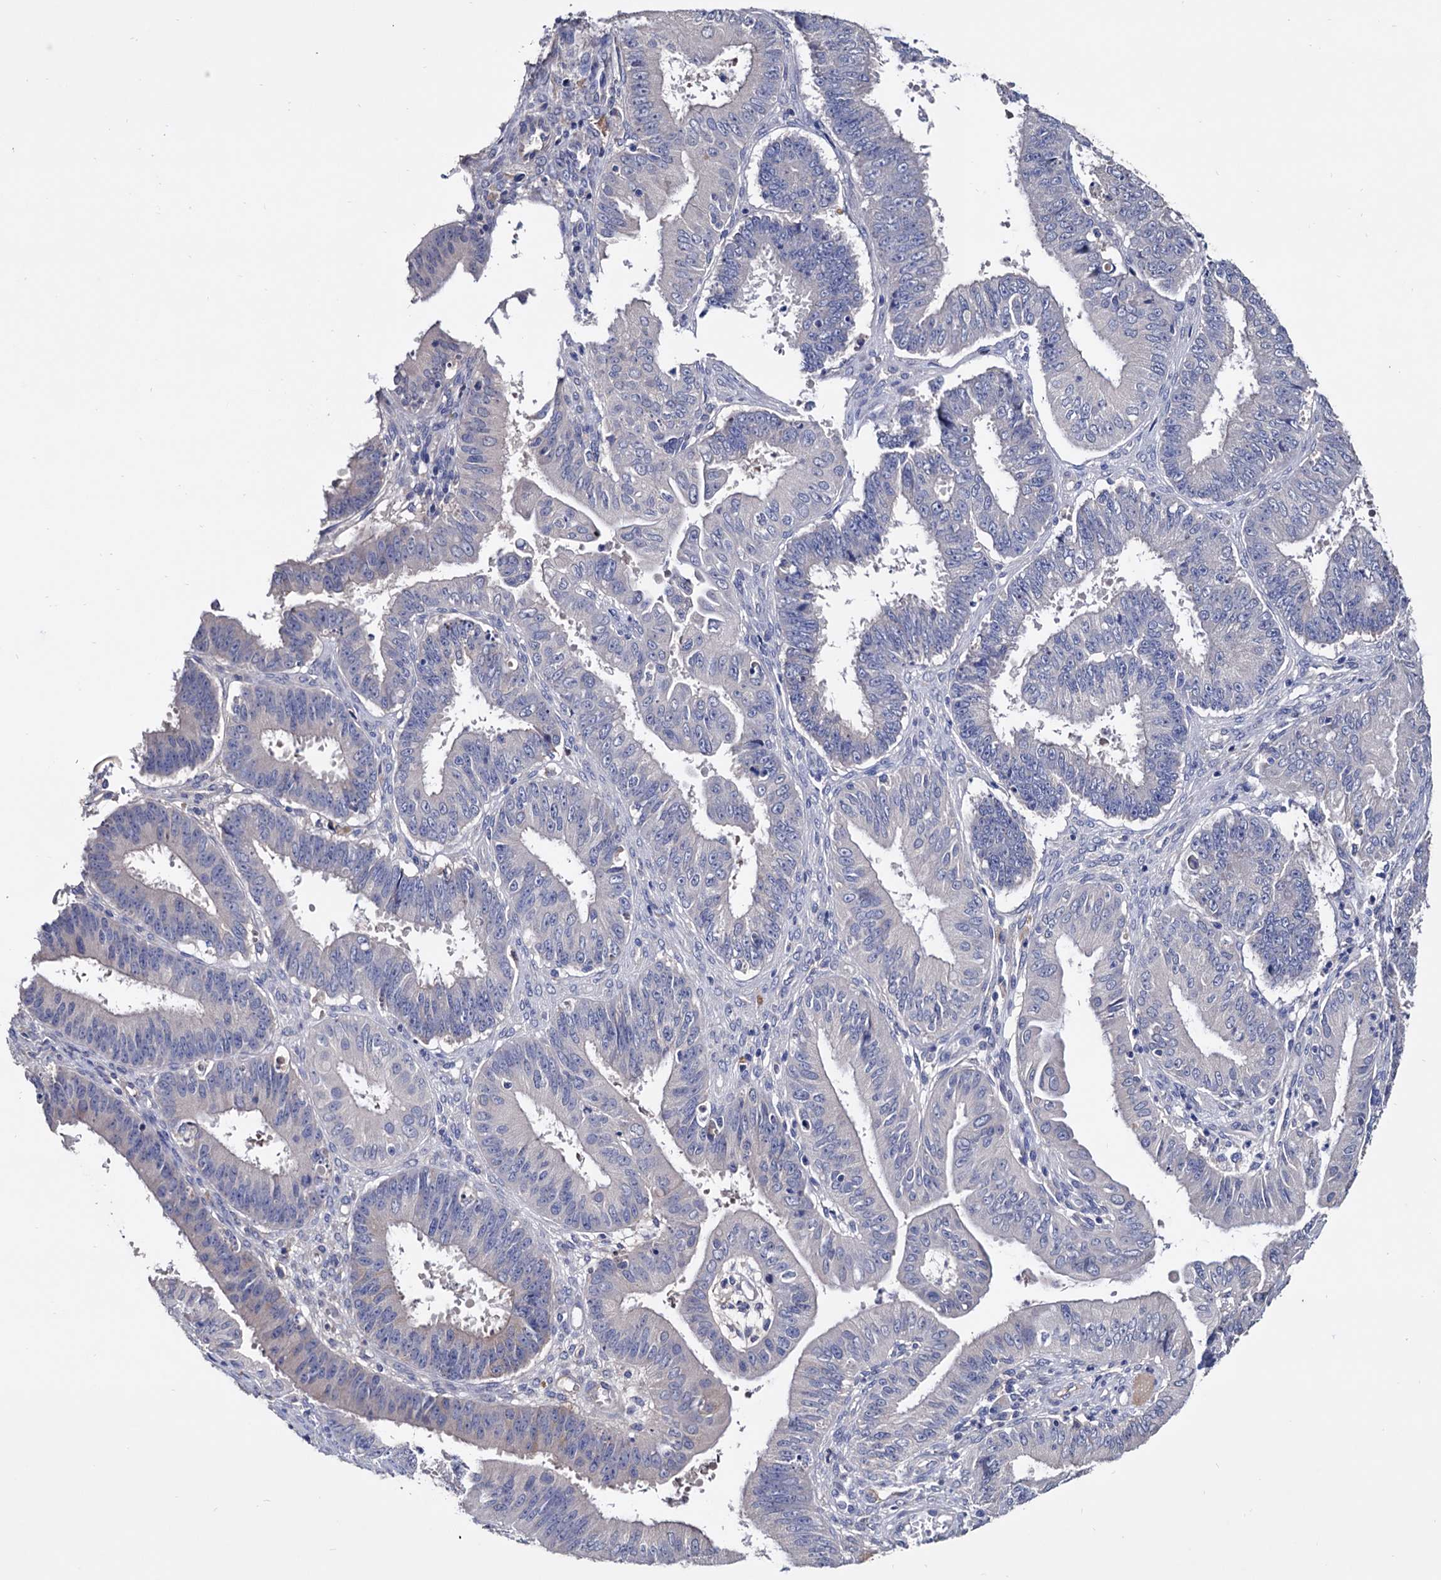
{"staining": {"intensity": "negative", "quantity": "none", "location": "none"}, "tissue": "ovarian cancer", "cell_type": "Tumor cells", "image_type": "cancer", "snomed": [{"axis": "morphology", "description": "Carcinoma, endometroid"}, {"axis": "topography", "description": "Appendix"}, {"axis": "topography", "description": "Ovary"}], "caption": "IHC image of human ovarian cancer (endometroid carcinoma) stained for a protein (brown), which exhibits no staining in tumor cells. (Immunohistochemistry, brightfield microscopy, high magnification).", "gene": "NPAS4", "patient": {"sex": "female", "age": 42}}